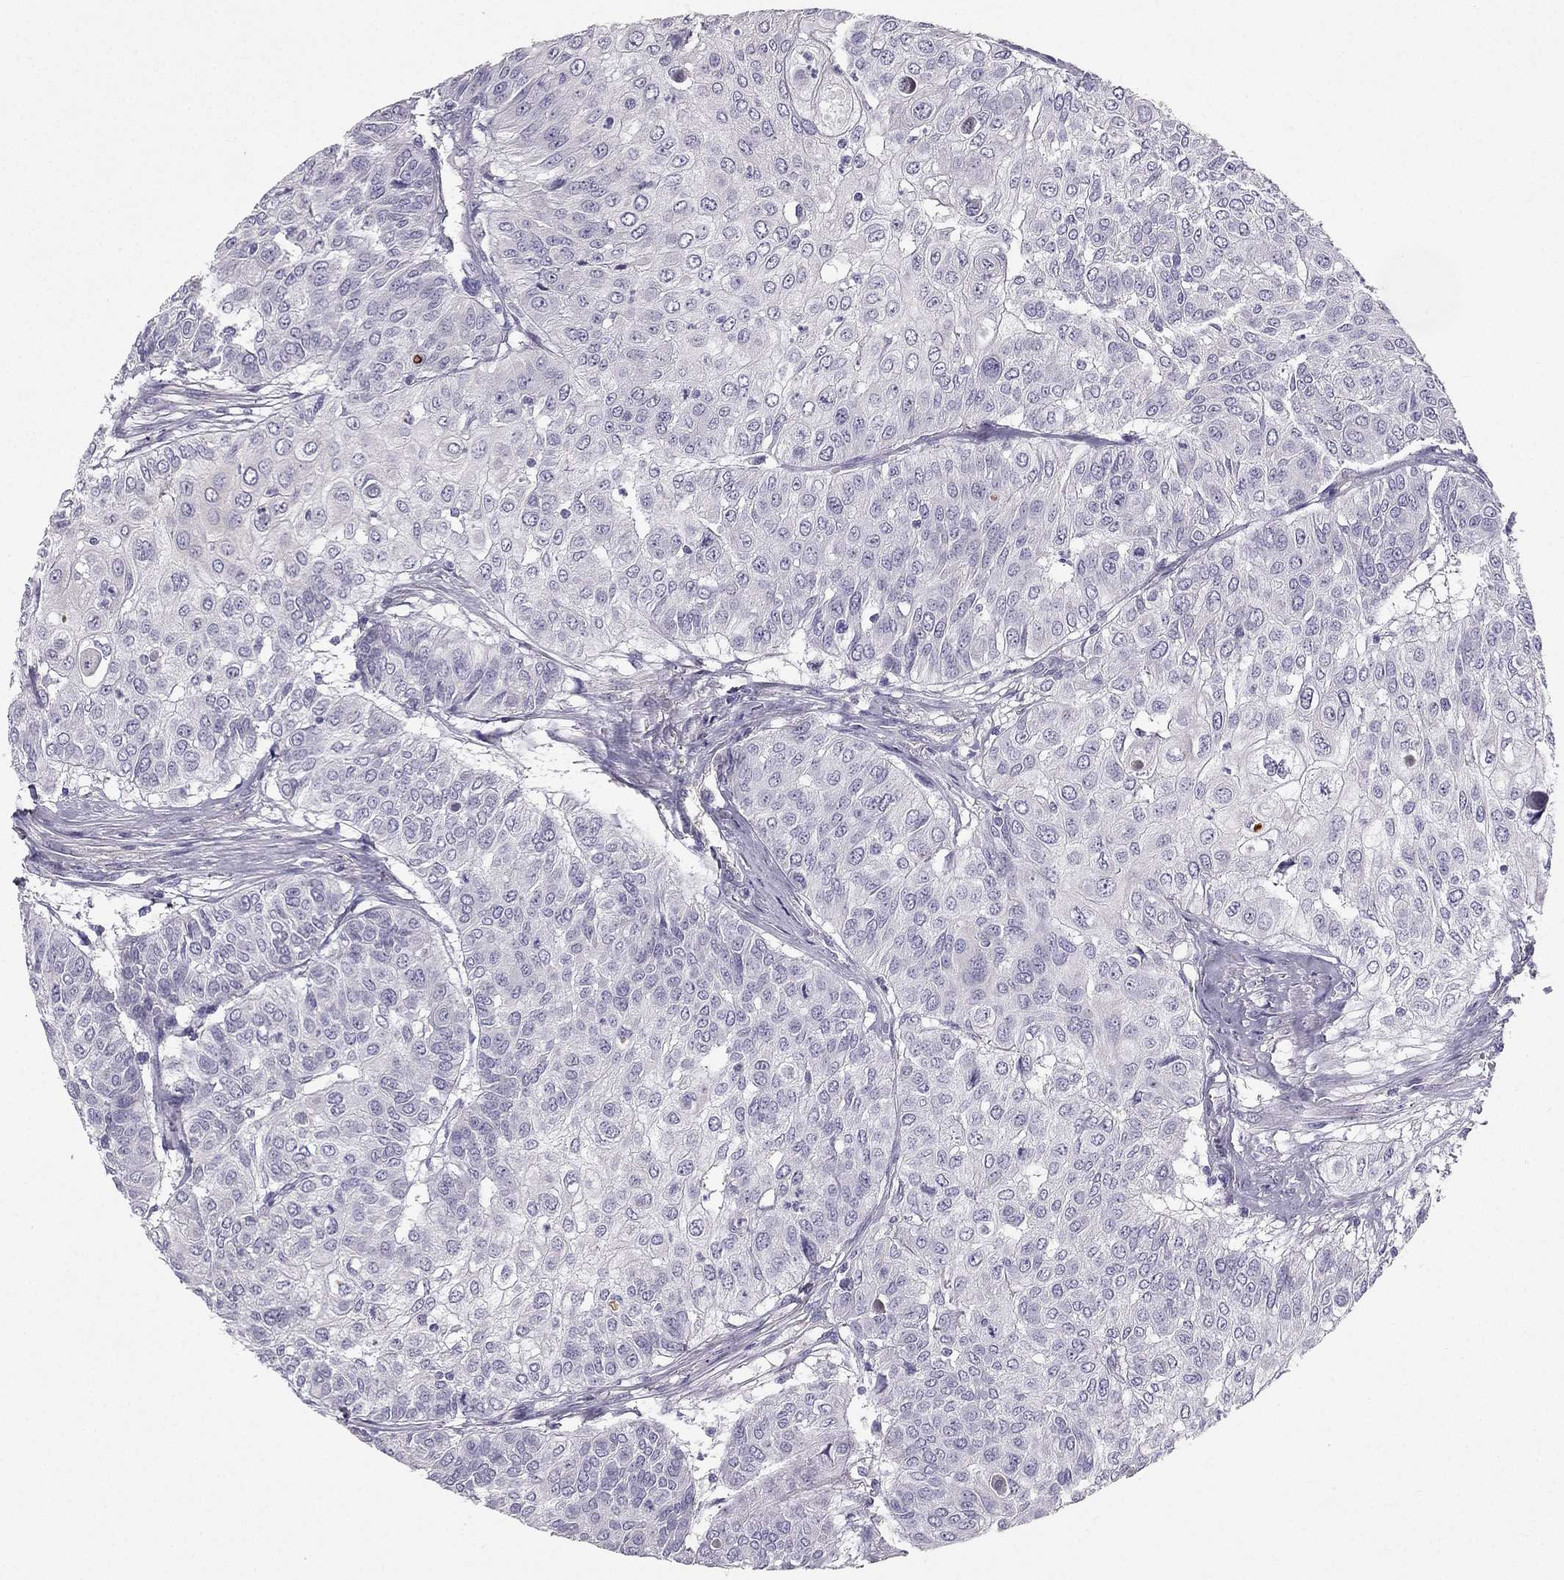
{"staining": {"intensity": "negative", "quantity": "none", "location": "none"}, "tissue": "urothelial cancer", "cell_type": "Tumor cells", "image_type": "cancer", "snomed": [{"axis": "morphology", "description": "Urothelial carcinoma, High grade"}, {"axis": "topography", "description": "Urinary bladder"}], "caption": "Tumor cells show no significant positivity in high-grade urothelial carcinoma.", "gene": "SYT5", "patient": {"sex": "female", "age": 79}}